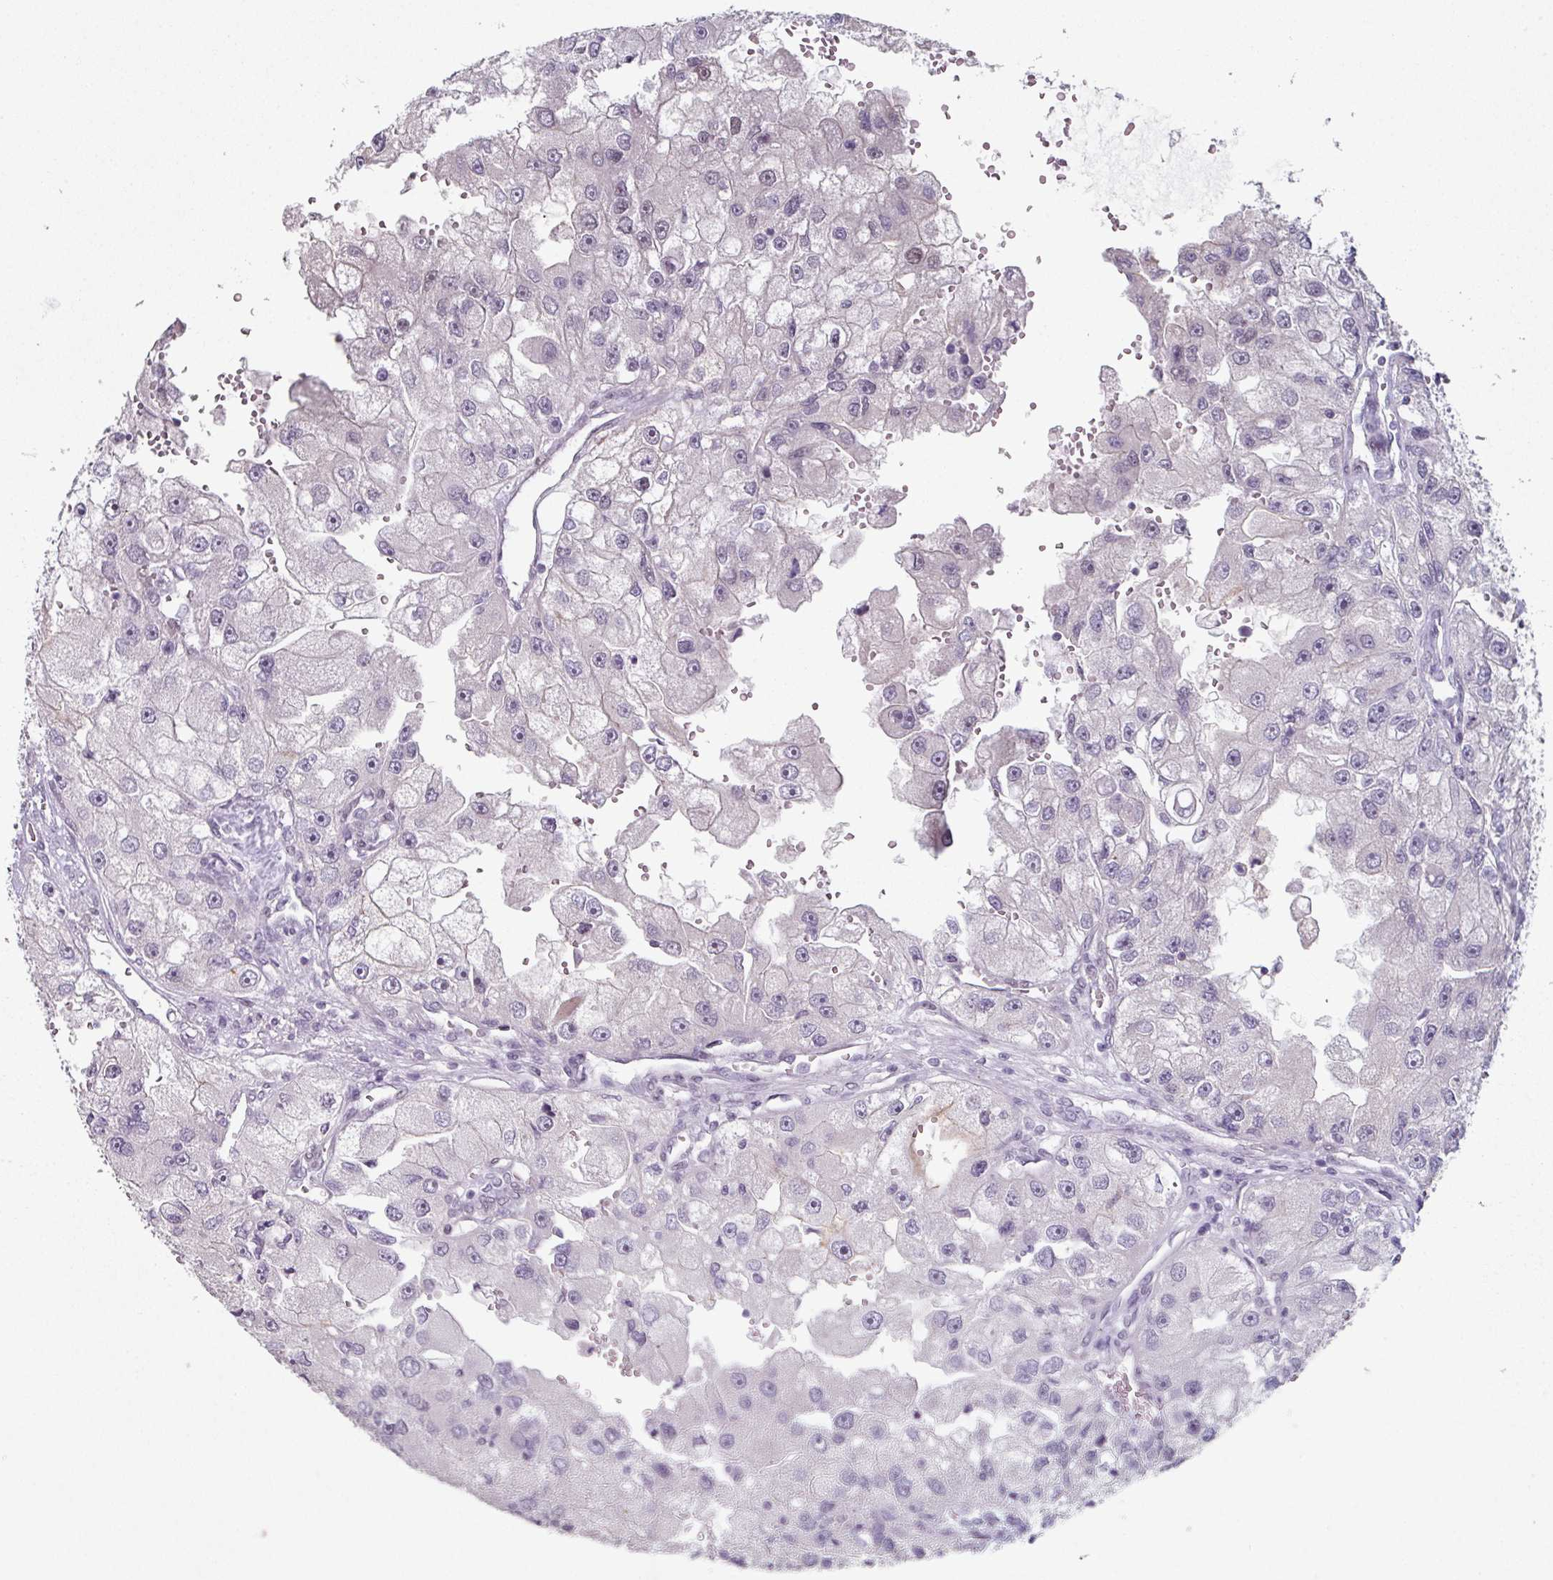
{"staining": {"intensity": "negative", "quantity": "none", "location": "none"}, "tissue": "renal cancer", "cell_type": "Tumor cells", "image_type": "cancer", "snomed": [{"axis": "morphology", "description": "Adenocarcinoma, NOS"}, {"axis": "topography", "description": "Kidney"}], "caption": "Tumor cells show no significant protein expression in renal cancer. The staining is performed using DAB (3,3'-diaminobenzidine) brown chromogen with nuclei counter-stained in using hematoxylin.", "gene": "ELK1", "patient": {"sex": "male", "age": 63}}